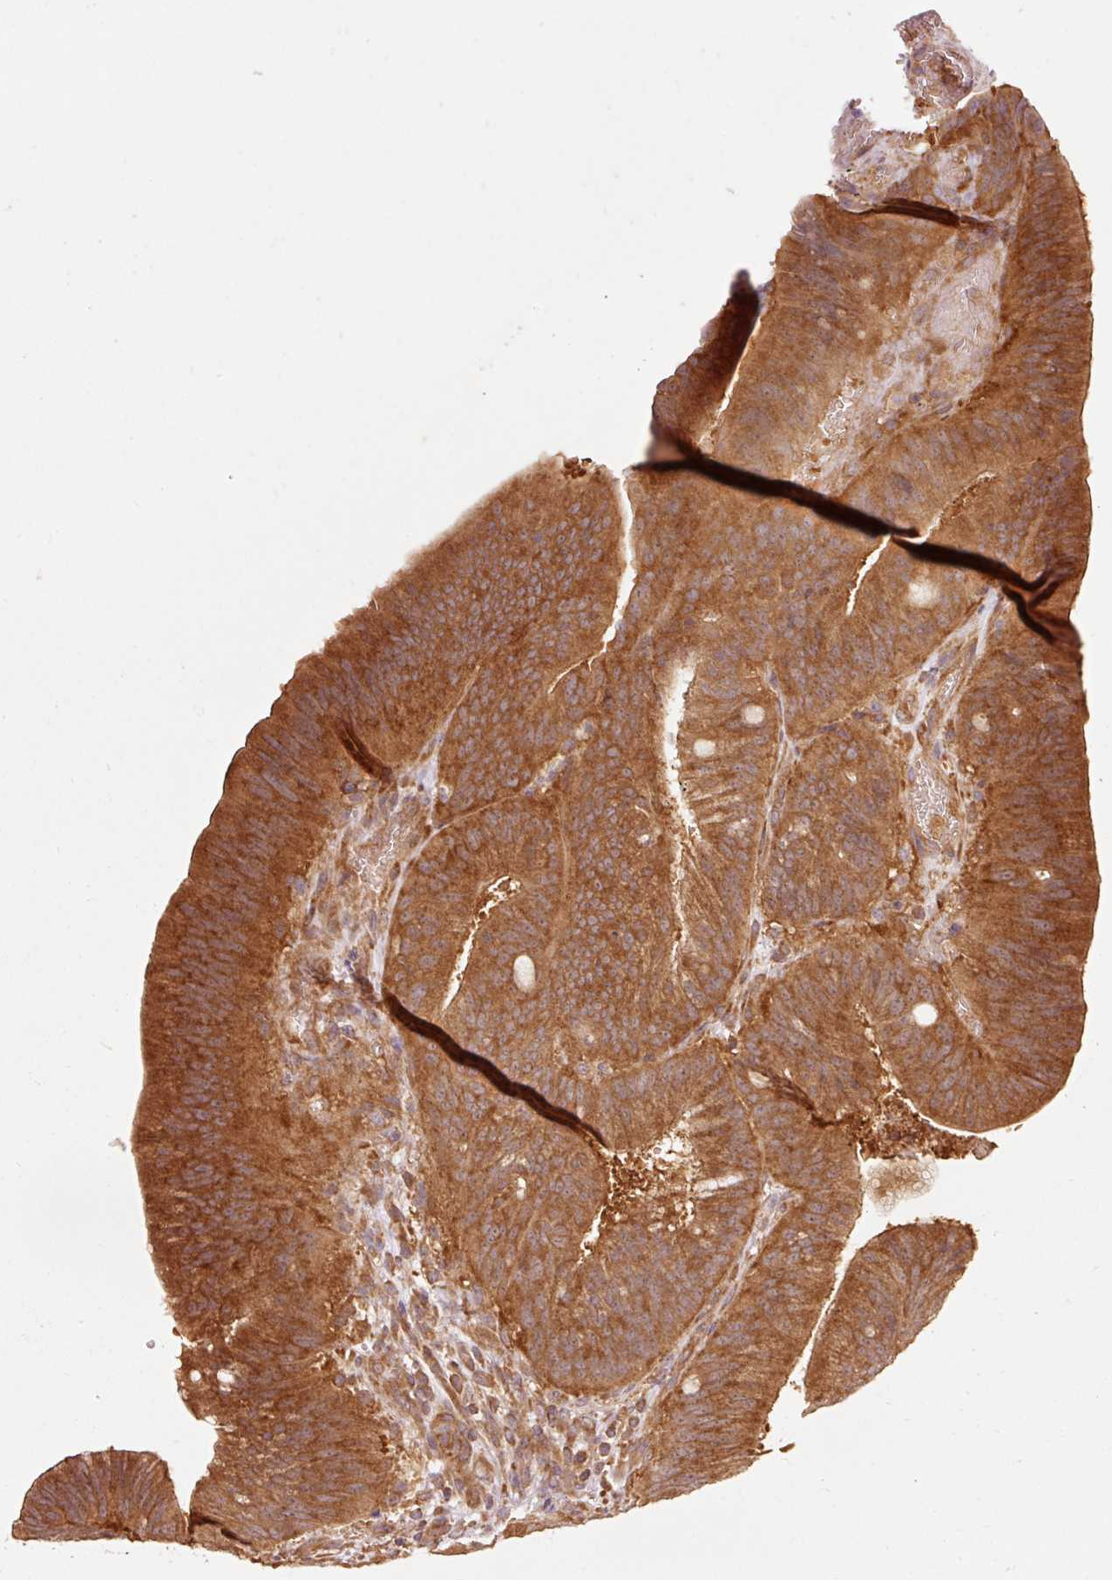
{"staining": {"intensity": "strong", "quantity": ">75%", "location": "cytoplasmic/membranous"}, "tissue": "colorectal cancer", "cell_type": "Tumor cells", "image_type": "cancer", "snomed": [{"axis": "morphology", "description": "Adenocarcinoma, NOS"}, {"axis": "topography", "description": "Colon"}], "caption": "A high-resolution photomicrograph shows immunohistochemistry staining of colorectal cancer (adenocarcinoma), which shows strong cytoplasmic/membranous positivity in about >75% of tumor cells.", "gene": "PDAP1", "patient": {"sex": "female", "age": 43}}